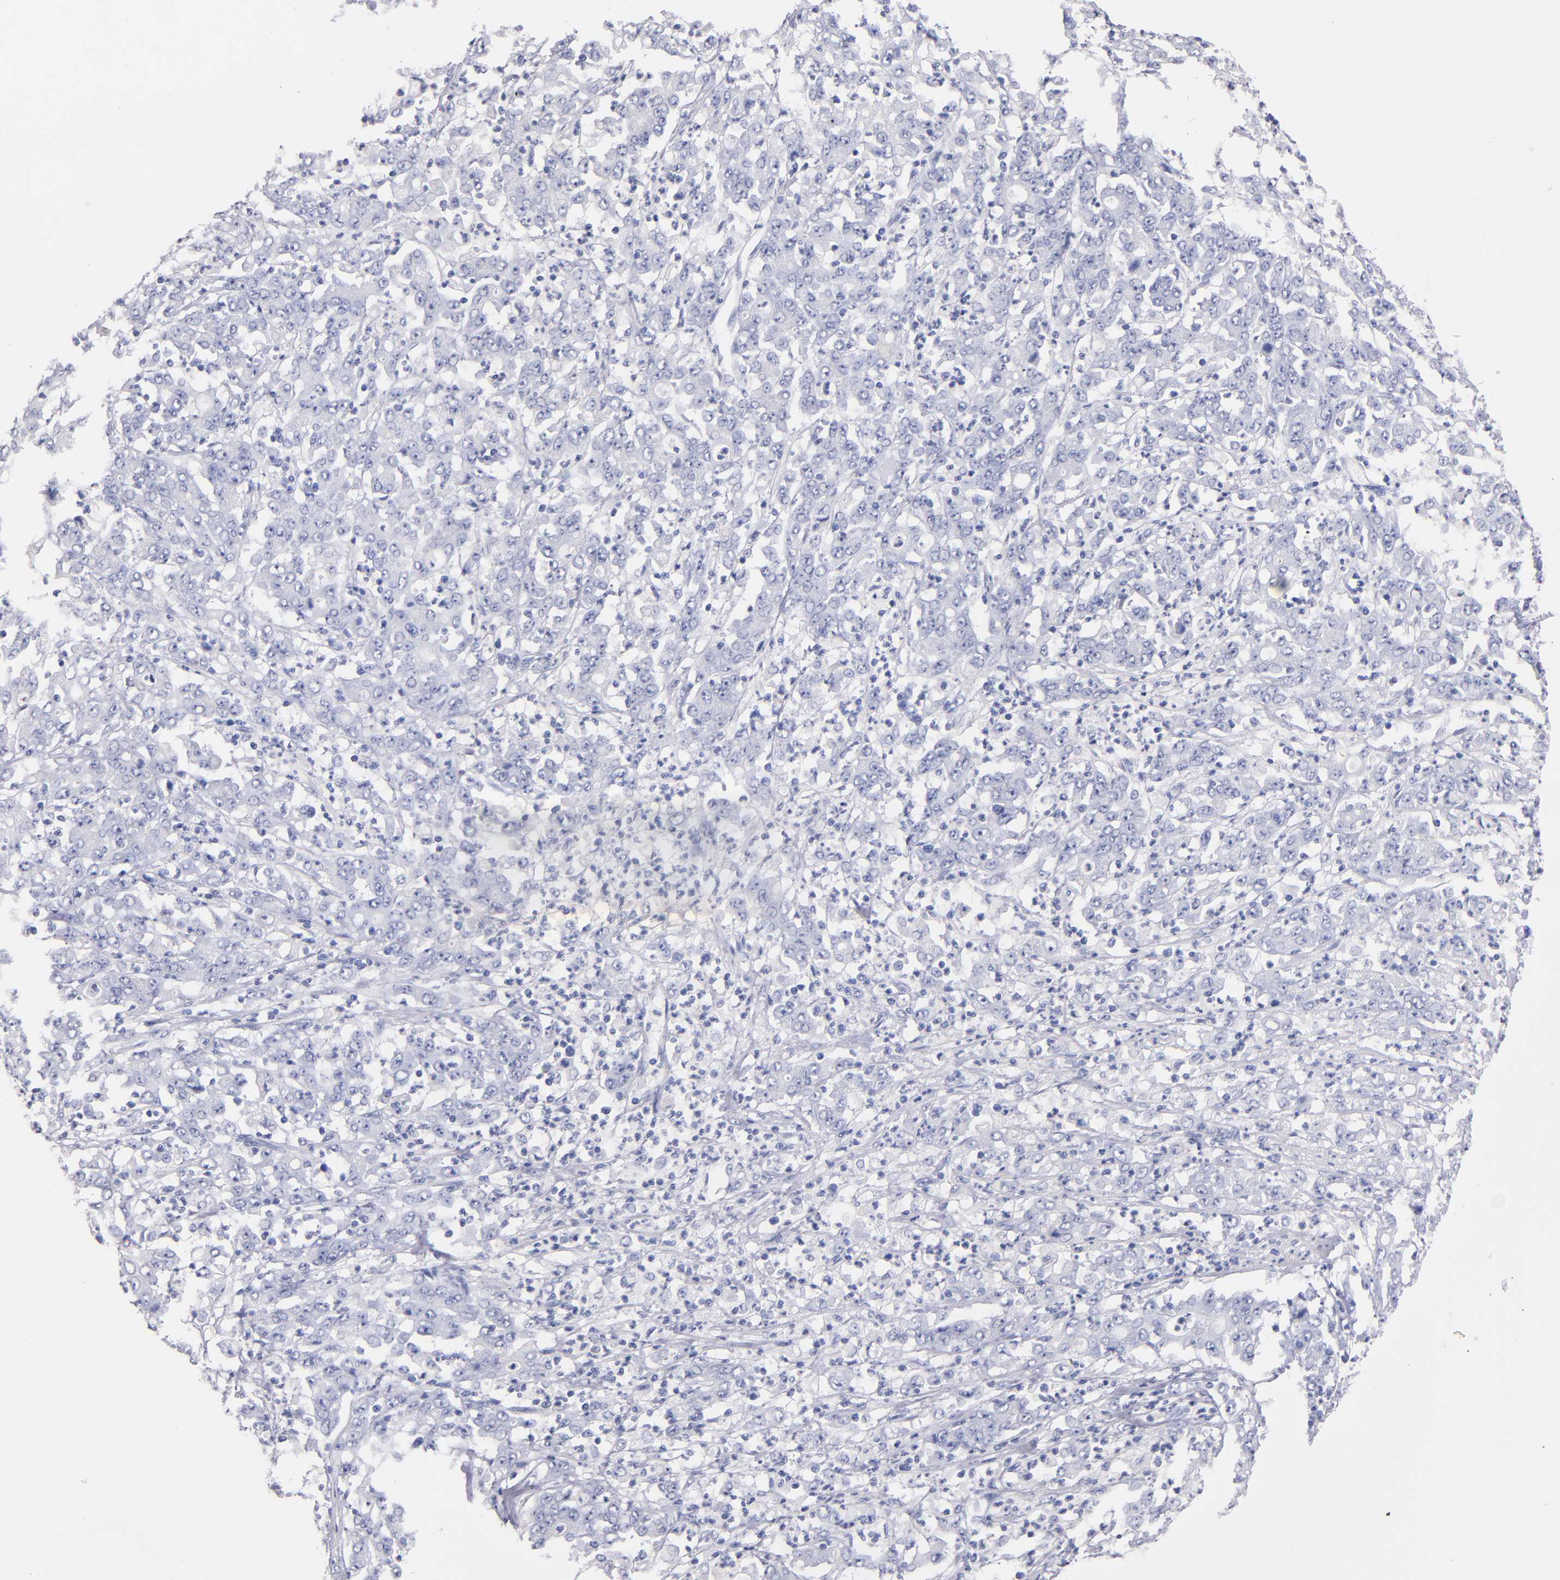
{"staining": {"intensity": "negative", "quantity": "none", "location": "none"}, "tissue": "stomach cancer", "cell_type": "Tumor cells", "image_type": "cancer", "snomed": [{"axis": "morphology", "description": "Adenocarcinoma, NOS"}, {"axis": "topography", "description": "Stomach, lower"}], "caption": "Immunohistochemical staining of human adenocarcinoma (stomach) exhibits no significant expression in tumor cells.", "gene": "KIT", "patient": {"sex": "female", "age": 71}}